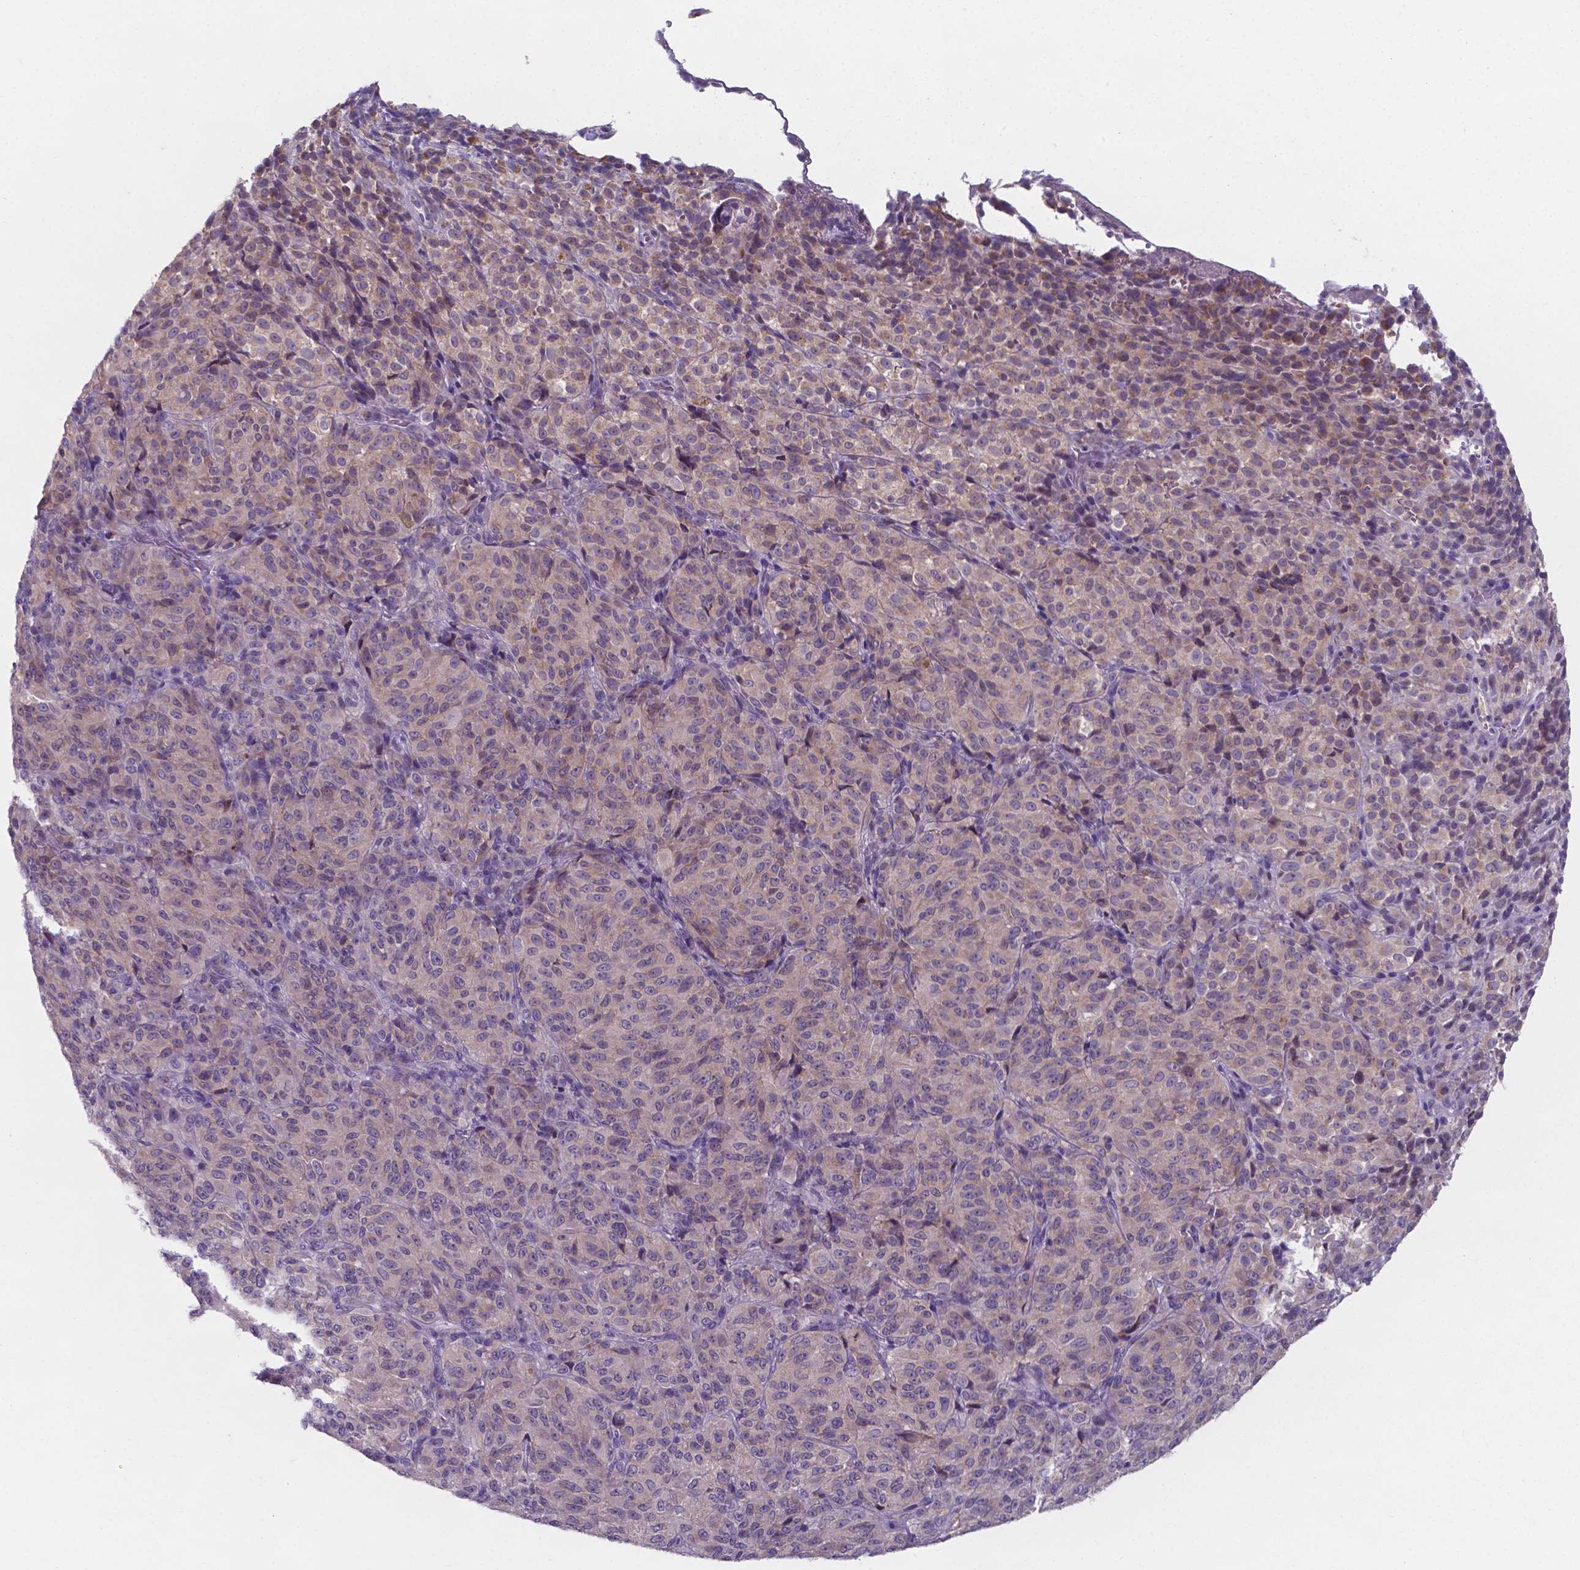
{"staining": {"intensity": "negative", "quantity": "none", "location": "none"}, "tissue": "melanoma", "cell_type": "Tumor cells", "image_type": "cancer", "snomed": [{"axis": "morphology", "description": "Malignant melanoma, Metastatic site"}, {"axis": "topography", "description": "Brain"}], "caption": "Immunohistochemistry (IHC) micrograph of melanoma stained for a protein (brown), which exhibits no staining in tumor cells.", "gene": "AP5B1", "patient": {"sex": "female", "age": 56}}